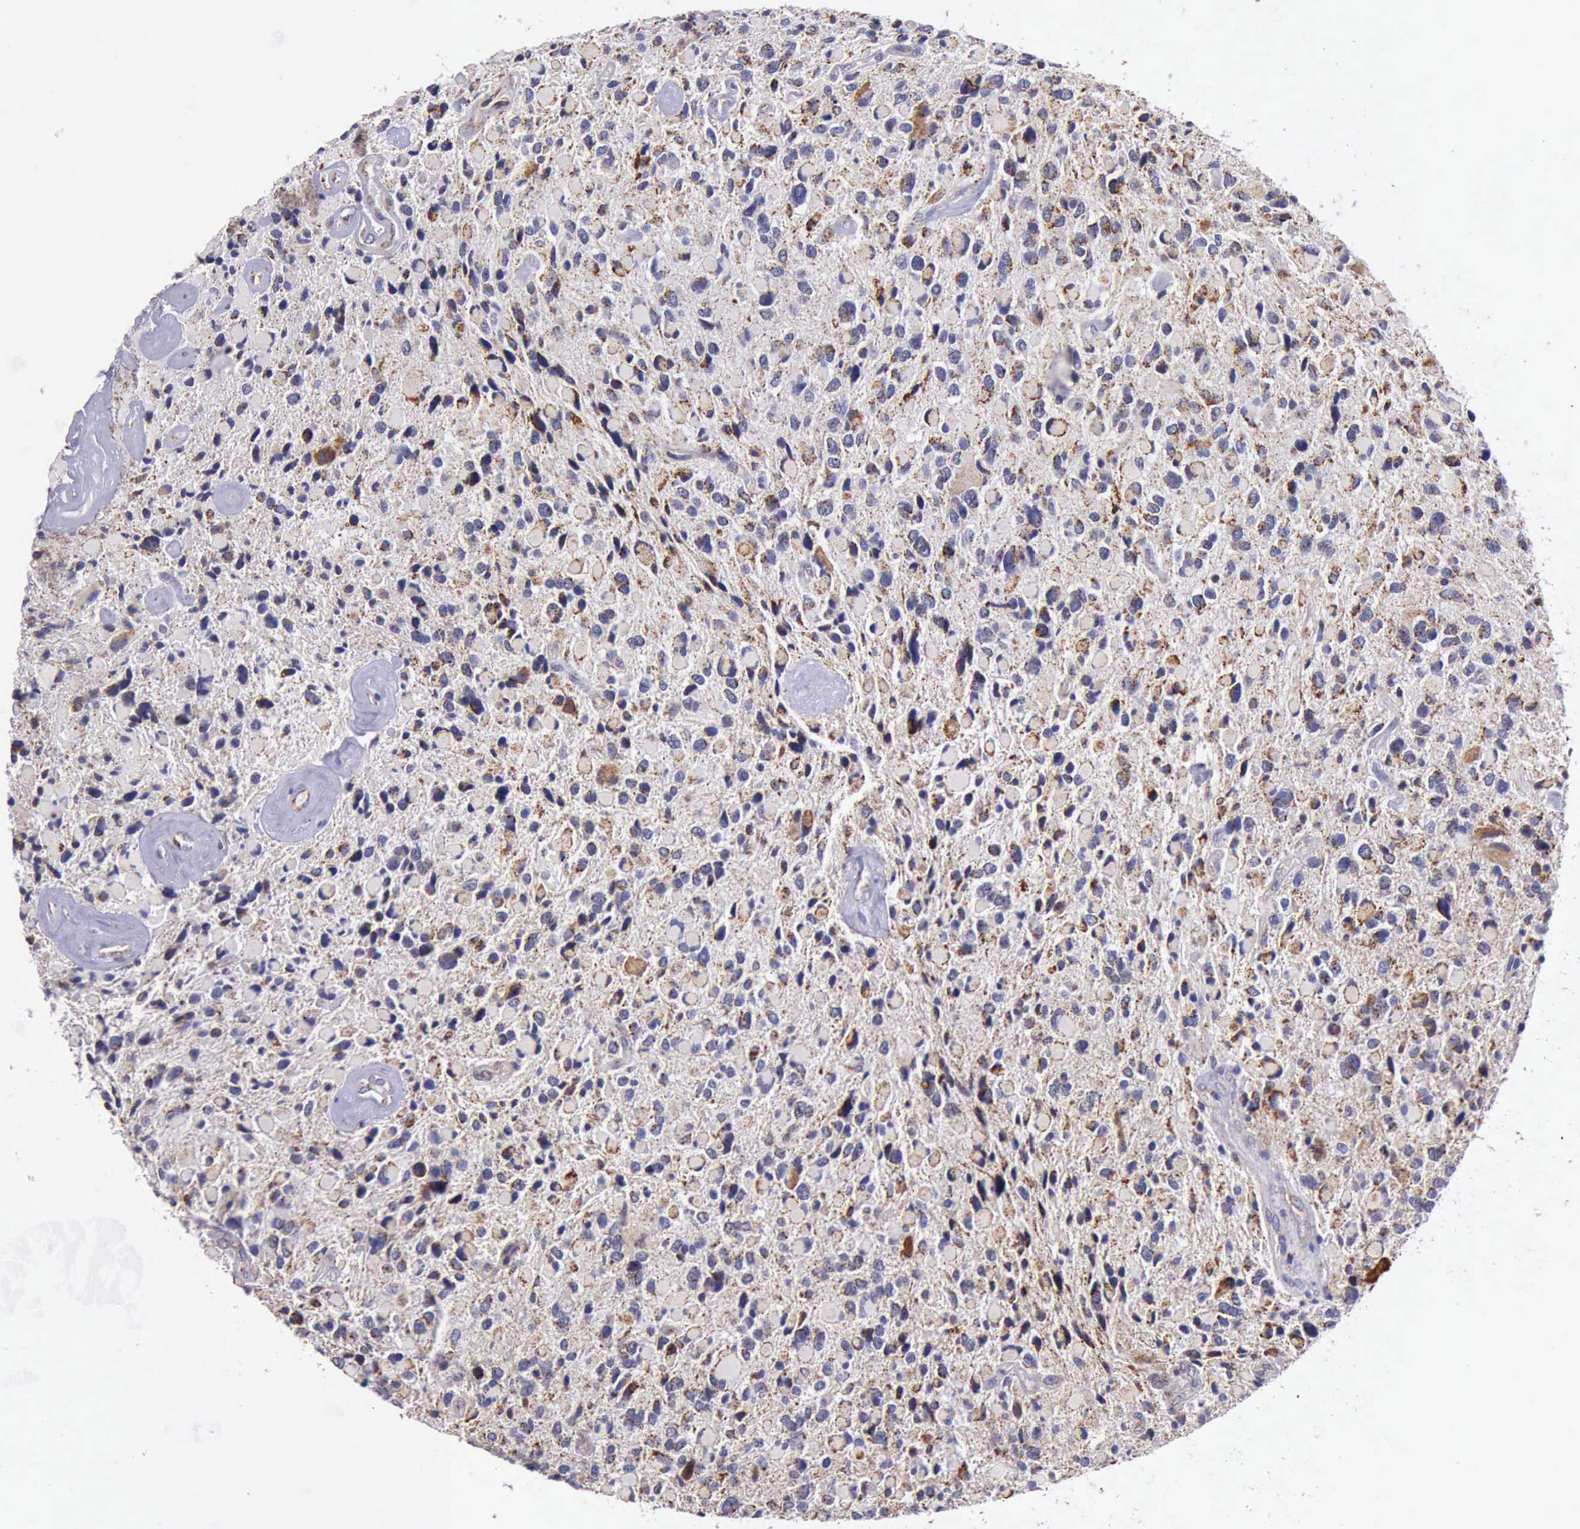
{"staining": {"intensity": "weak", "quantity": "25%-75%", "location": "cytoplasmic/membranous"}, "tissue": "glioma", "cell_type": "Tumor cells", "image_type": "cancer", "snomed": [{"axis": "morphology", "description": "Glioma, malignant, High grade"}, {"axis": "topography", "description": "Brain"}], "caption": "A photomicrograph showing weak cytoplasmic/membranous expression in approximately 25%-75% of tumor cells in glioma, as visualized by brown immunohistochemical staining.", "gene": "TXN2", "patient": {"sex": "female", "age": 37}}